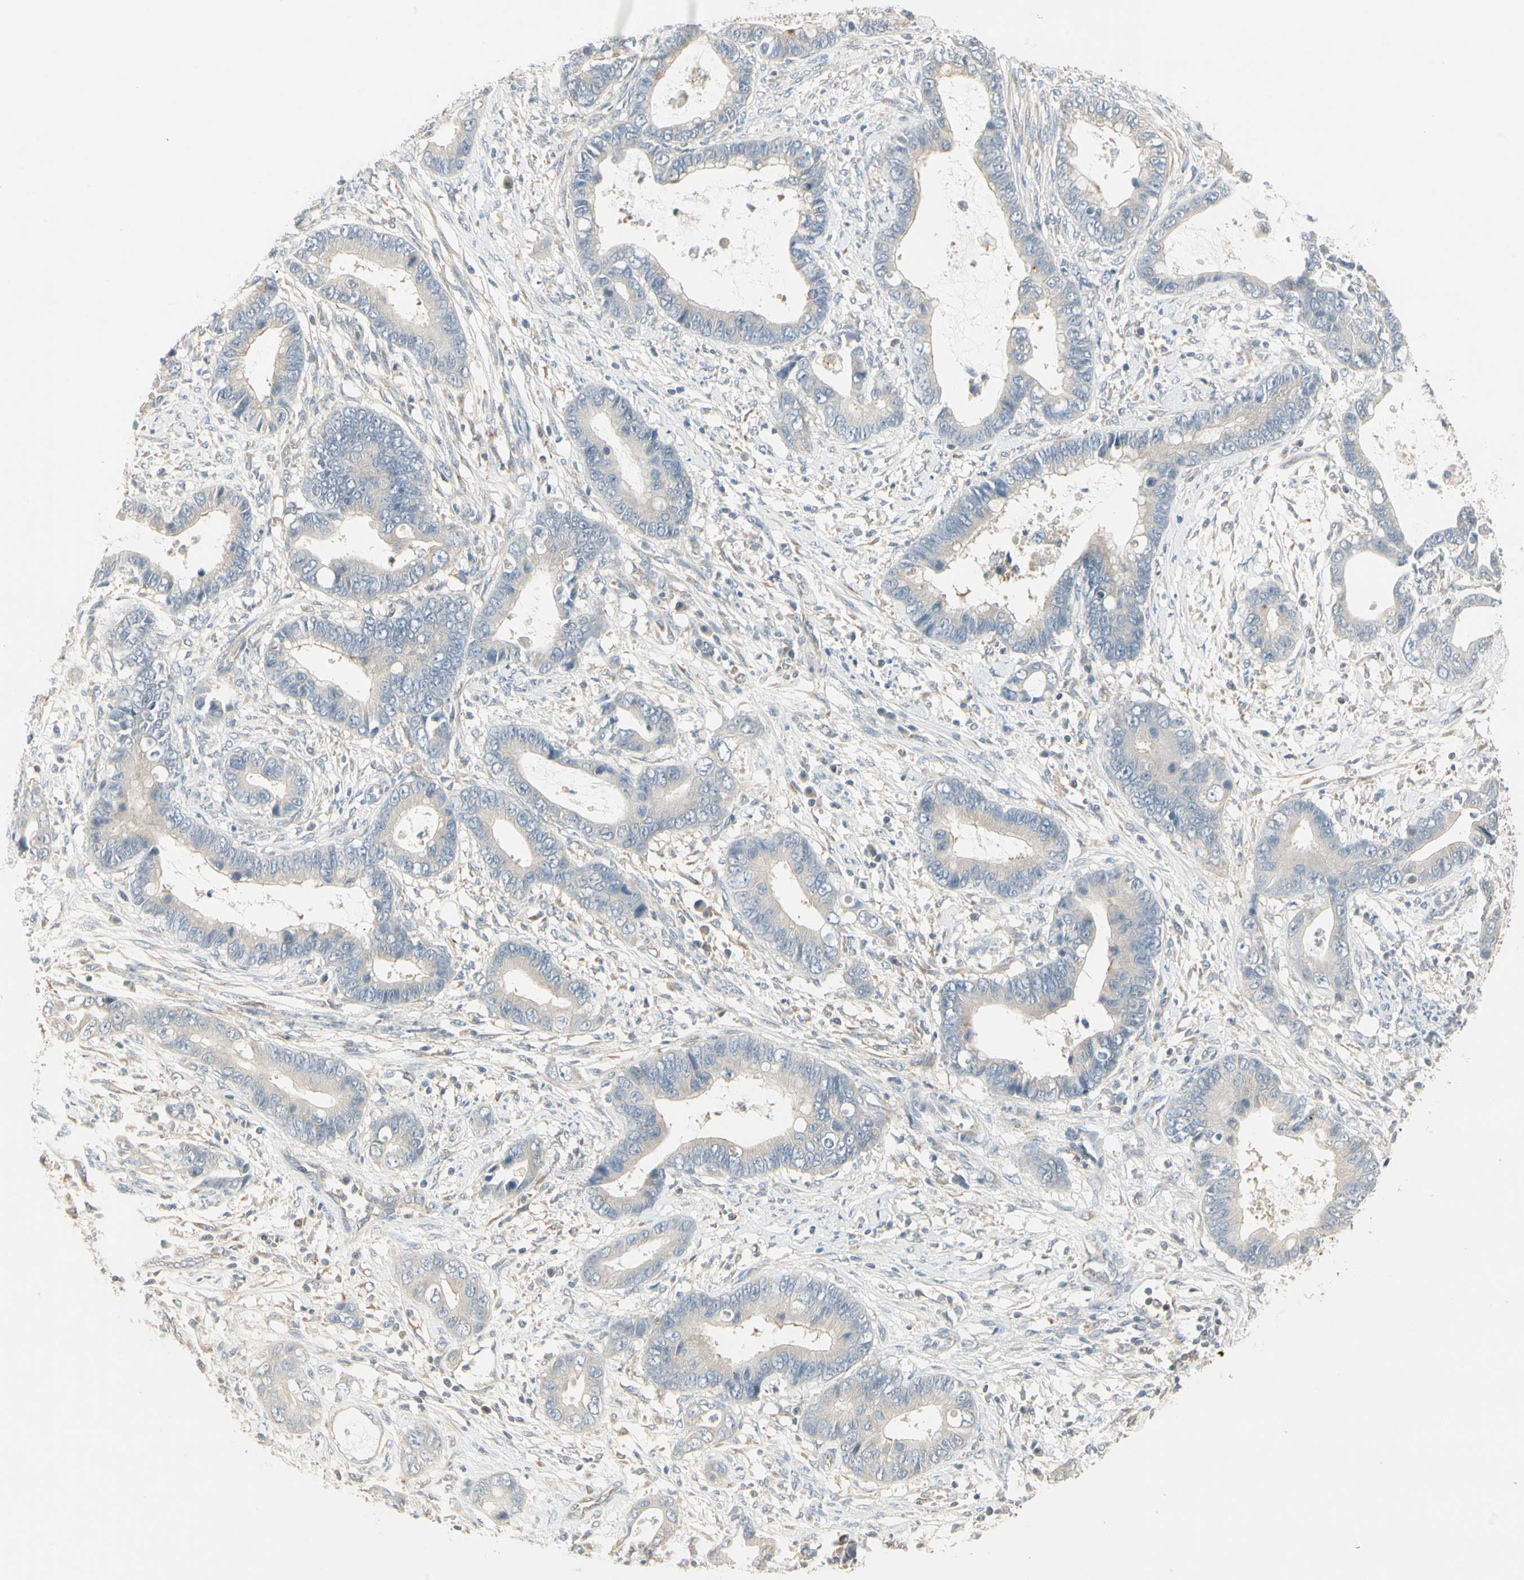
{"staining": {"intensity": "weak", "quantity": "25%-75%", "location": "cytoplasmic/membranous"}, "tissue": "cervical cancer", "cell_type": "Tumor cells", "image_type": "cancer", "snomed": [{"axis": "morphology", "description": "Adenocarcinoma, NOS"}, {"axis": "topography", "description": "Cervix"}], "caption": "Cervical cancer (adenocarcinoma) stained with a brown dye shows weak cytoplasmic/membranous positive positivity in about 25%-75% of tumor cells.", "gene": "ZFP36", "patient": {"sex": "female", "age": 44}}